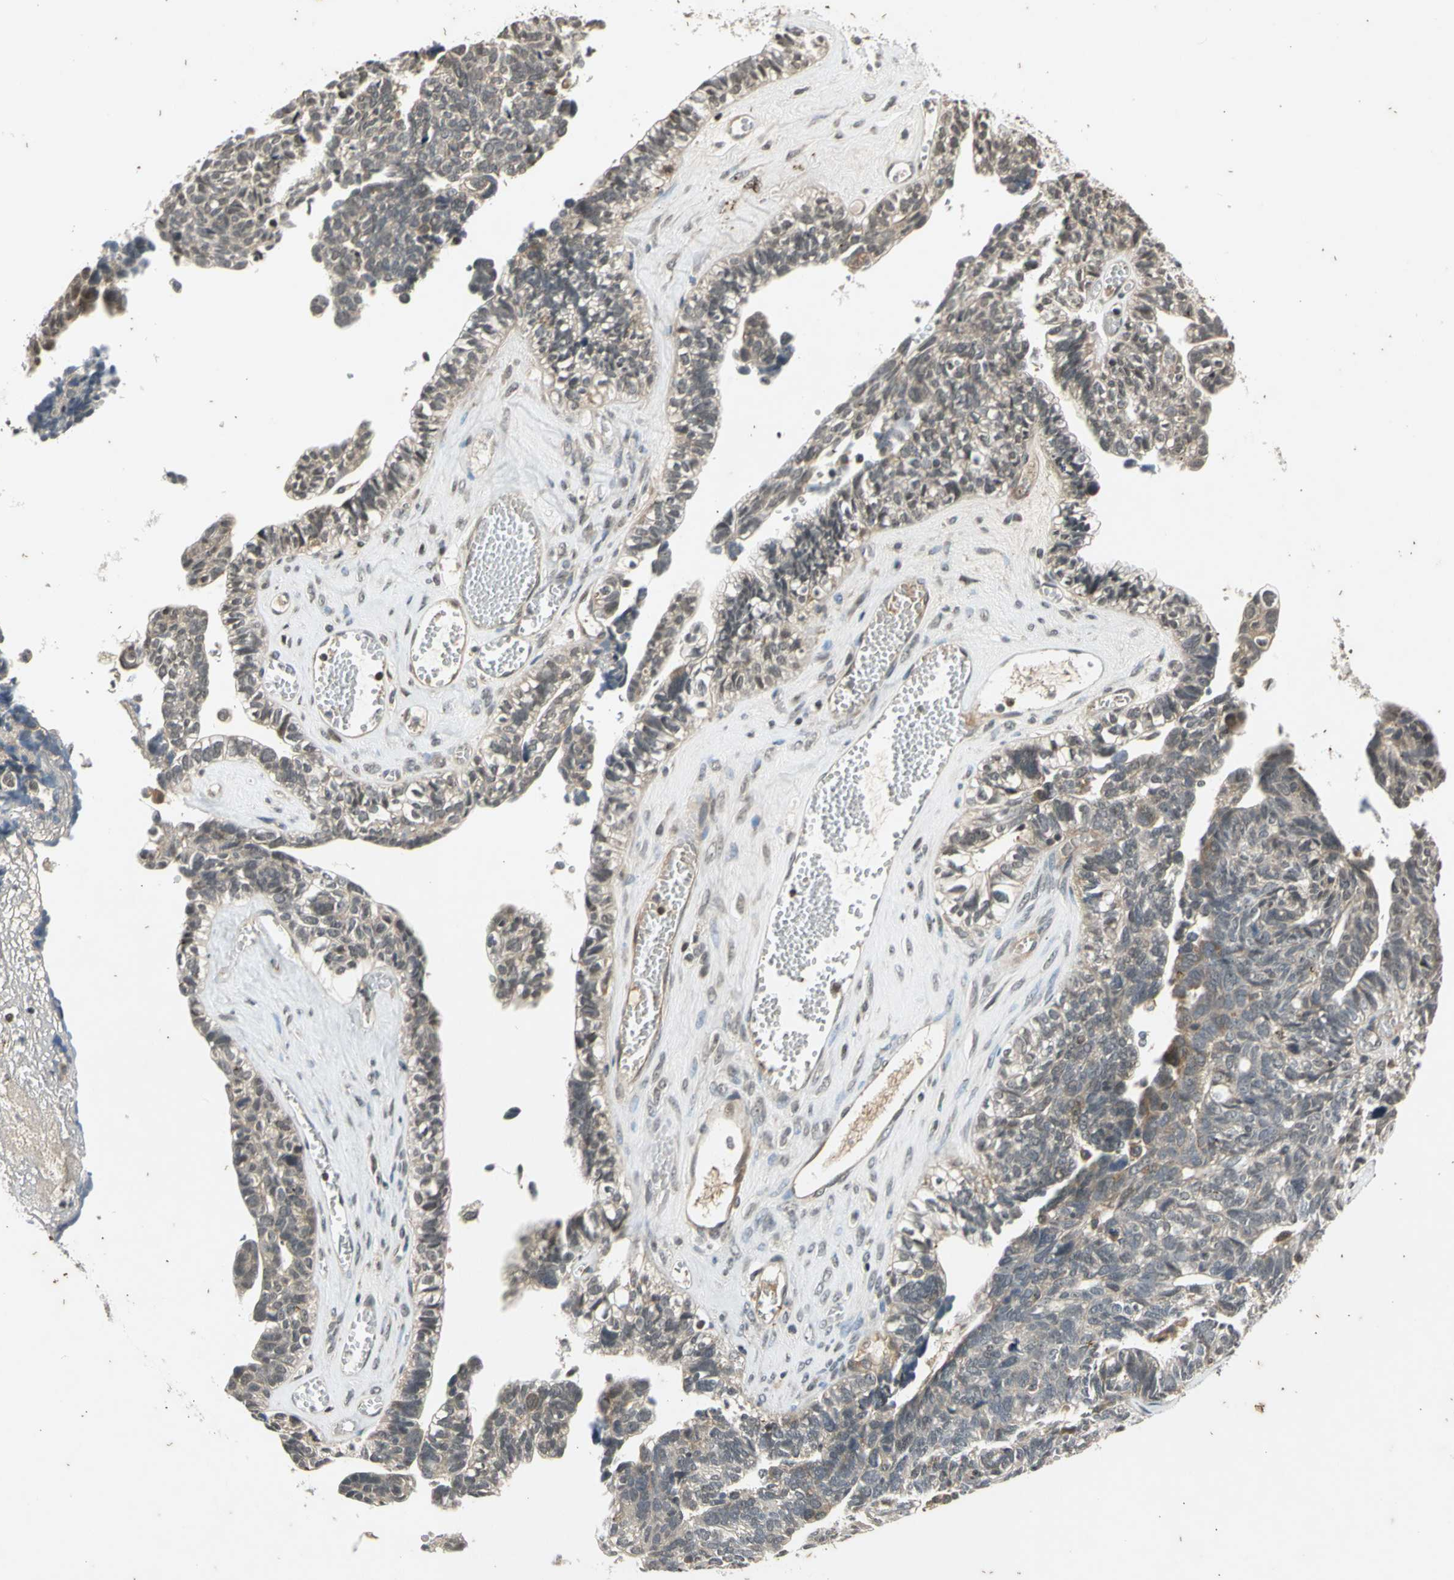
{"staining": {"intensity": "weak", "quantity": "25%-75%", "location": "cytoplasmic/membranous"}, "tissue": "ovarian cancer", "cell_type": "Tumor cells", "image_type": "cancer", "snomed": [{"axis": "morphology", "description": "Cystadenocarcinoma, serous, NOS"}, {"axis": "topography", "description": "Ovary"}], "caption": "Tumor cells display low levels of weak cytoplasmic/membranous expression in about 25%-75% of cells in human ovarian serous cystadenocarcinoma.", "gene": "EFNB2", "patient": {"sex": "female", "age": 79}}